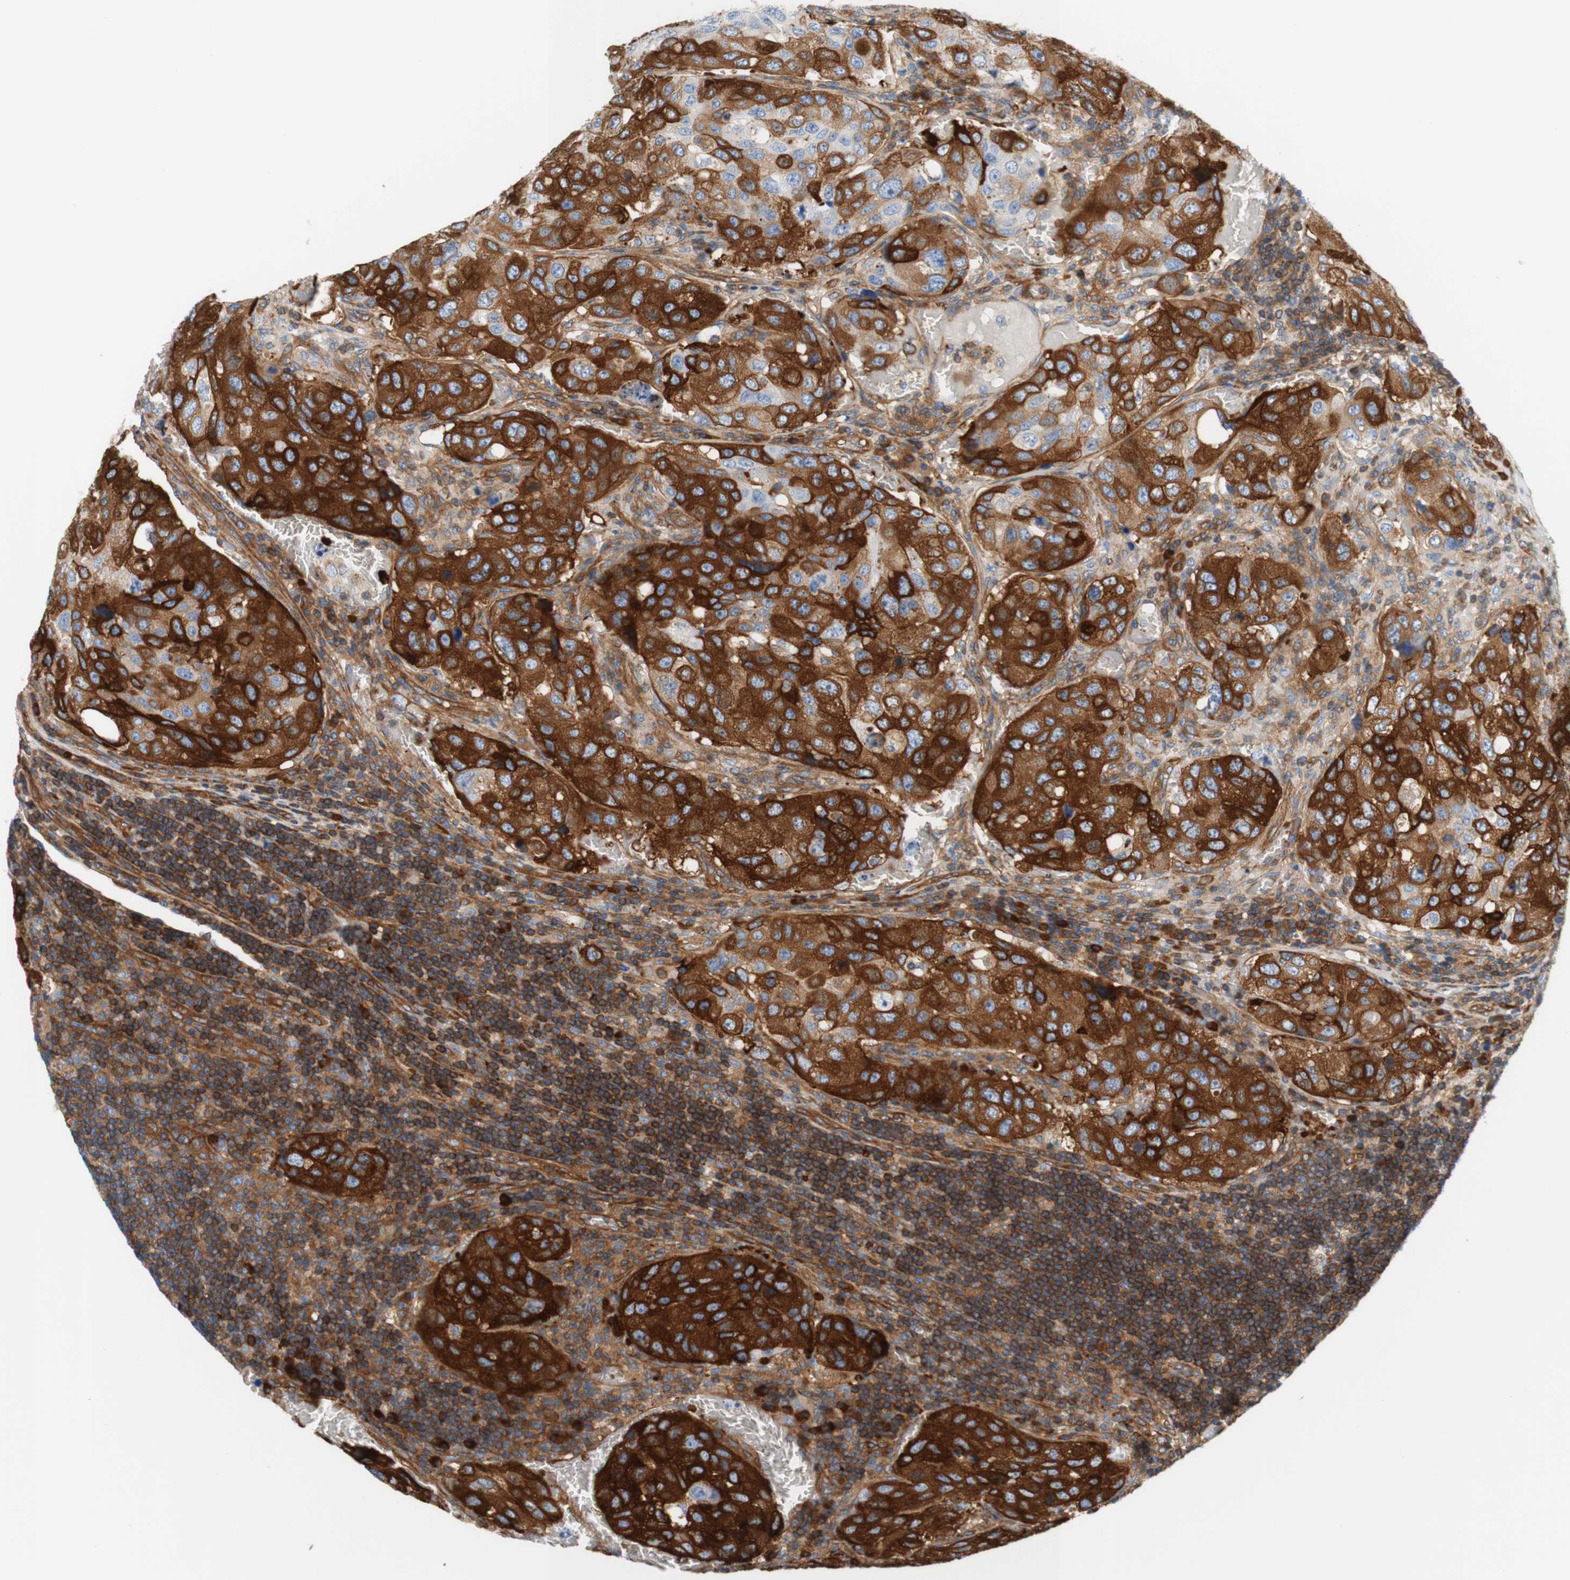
{"staining": {"intensity": "strong", "quantity": ">75%", "location": "cytoplasmic/membranous"}, "tissue": "urothelial cancer", "cell_type": "Tumor cells", "image_type": "cancer", "snomed": [{"axis": "morphology", "description": "Urothelial carcinoma, High grade"}, {"axis": "topography", "description": "Lymph node"}, {"axis": "topography", "description": "Urinary bladder"}], "caption": "Brown immunohistochemical staining in human high-grade urothelial carcinoma displays strong cytoplasmic/membranous staining in about >75% of tumor cells.", "gene": "STOM", "patient": {"sex": "male", "age": 51}}